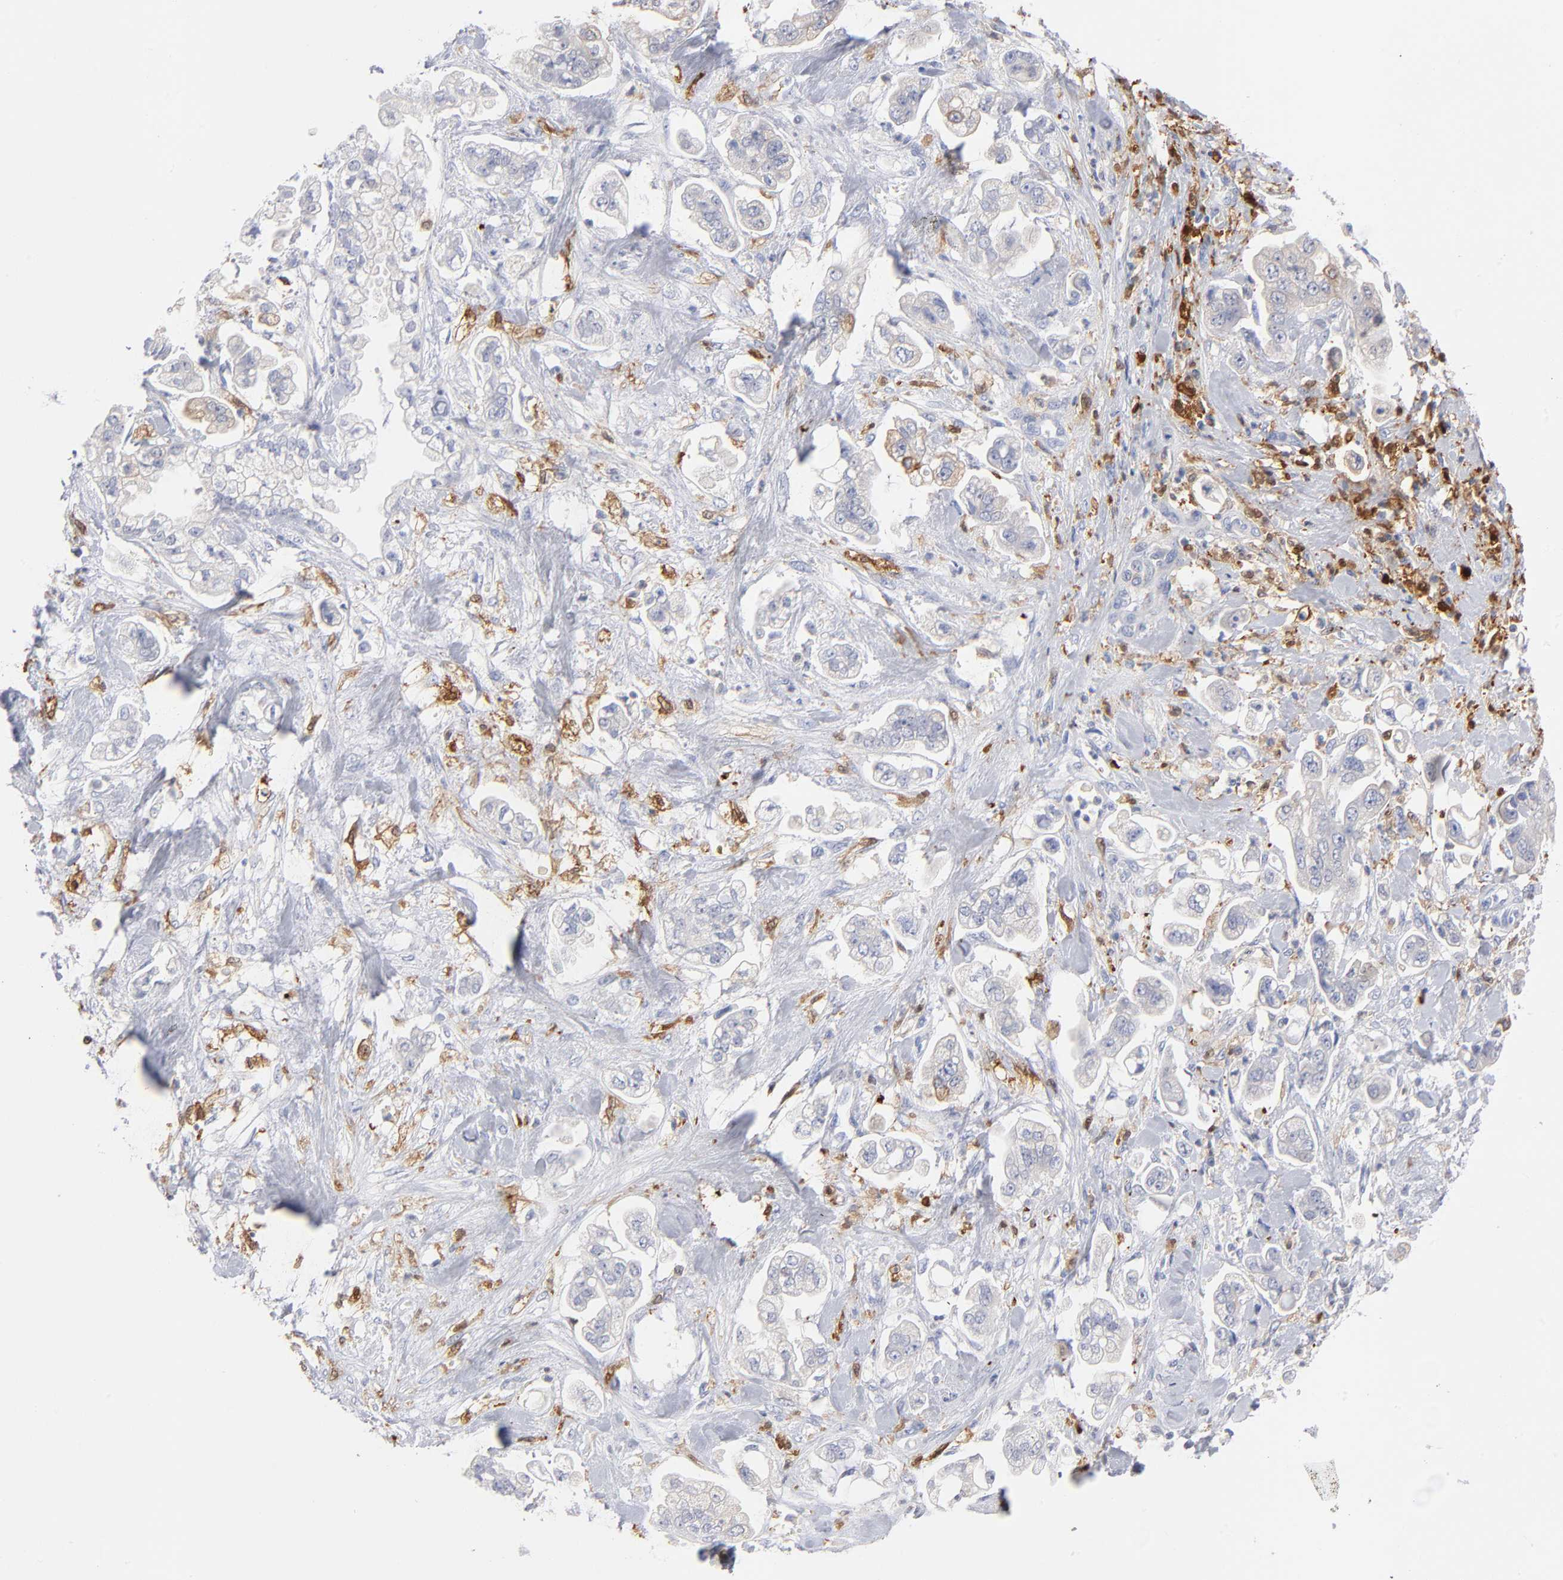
{"staining": {"intensity": "negative", "quantity": "none", "location": "none"}, "tissue": "stomach cancer", "cell_type": "Tumor cells", "image_type": "cancer", "snomed": [{"axis": "morphology", "description": "Adenocarcinoma, NOS"}, {"axis": "topography", "description": "Stomach"}], "caption": "An immunohistochemistry image of stomach cancer is shown. There is no staining in tumor cells of stomach cancer.", "gene": "IFIT2", "patient": {"sex": "male", "age": 62}}